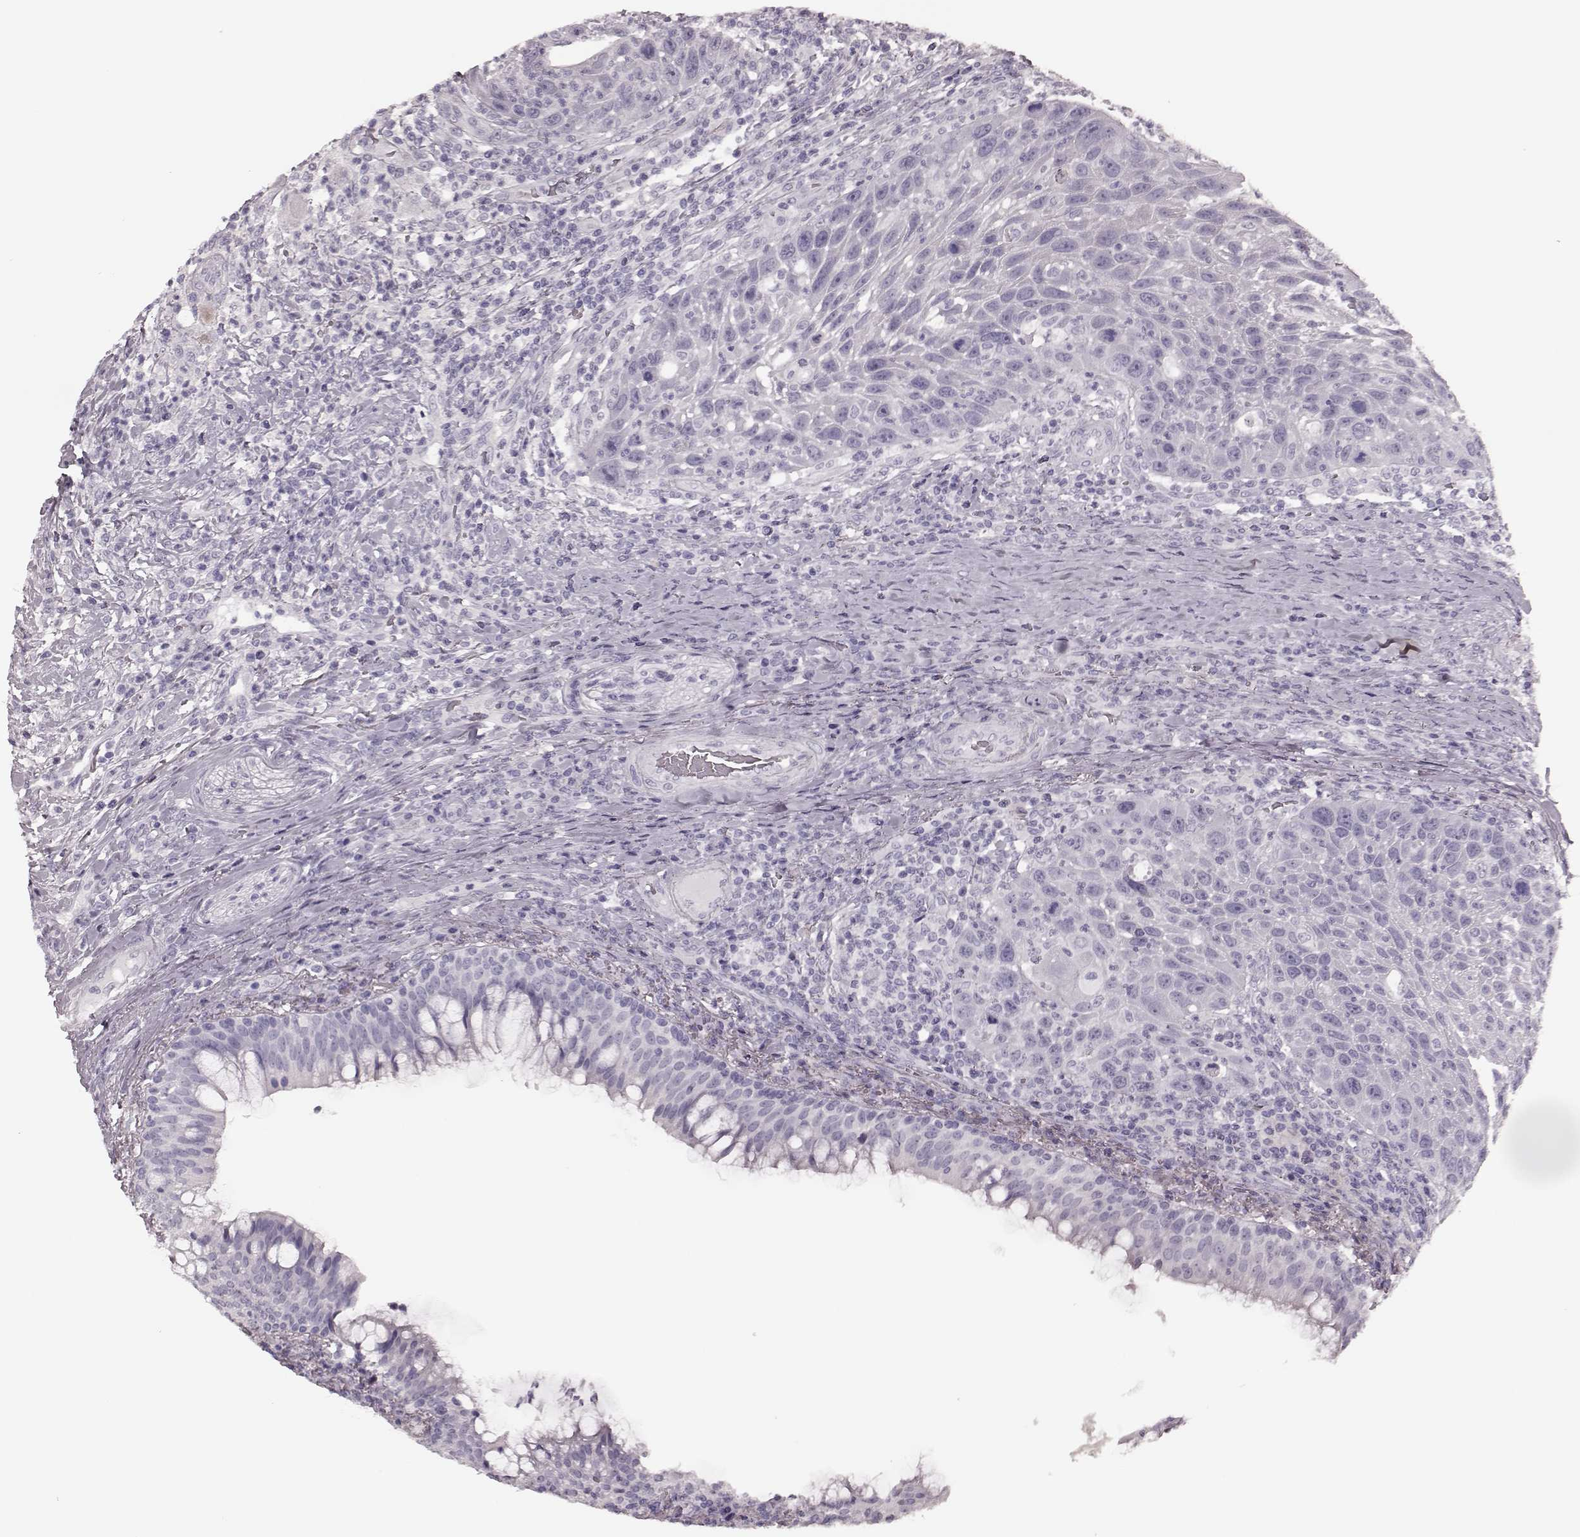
{"staining": {"intensity": "negative", "quantity": "none", "location": "none"}, "tissue": "head and neck cancer", "cell_type": "Tumor cells", "image_type": "cancer", "snomed": [{"axis": "morphology", "description": "Squamous cell carcinoma, NOS"}, {"axis": "topography", "description": "Head-Neck"}], "caption": "Protein analysis of head and neck squamous cell carcinoma reveals no significant expression in tumor cells.", "gene": "TRPM1", "patient": {"sex": "male", "age": 69}}